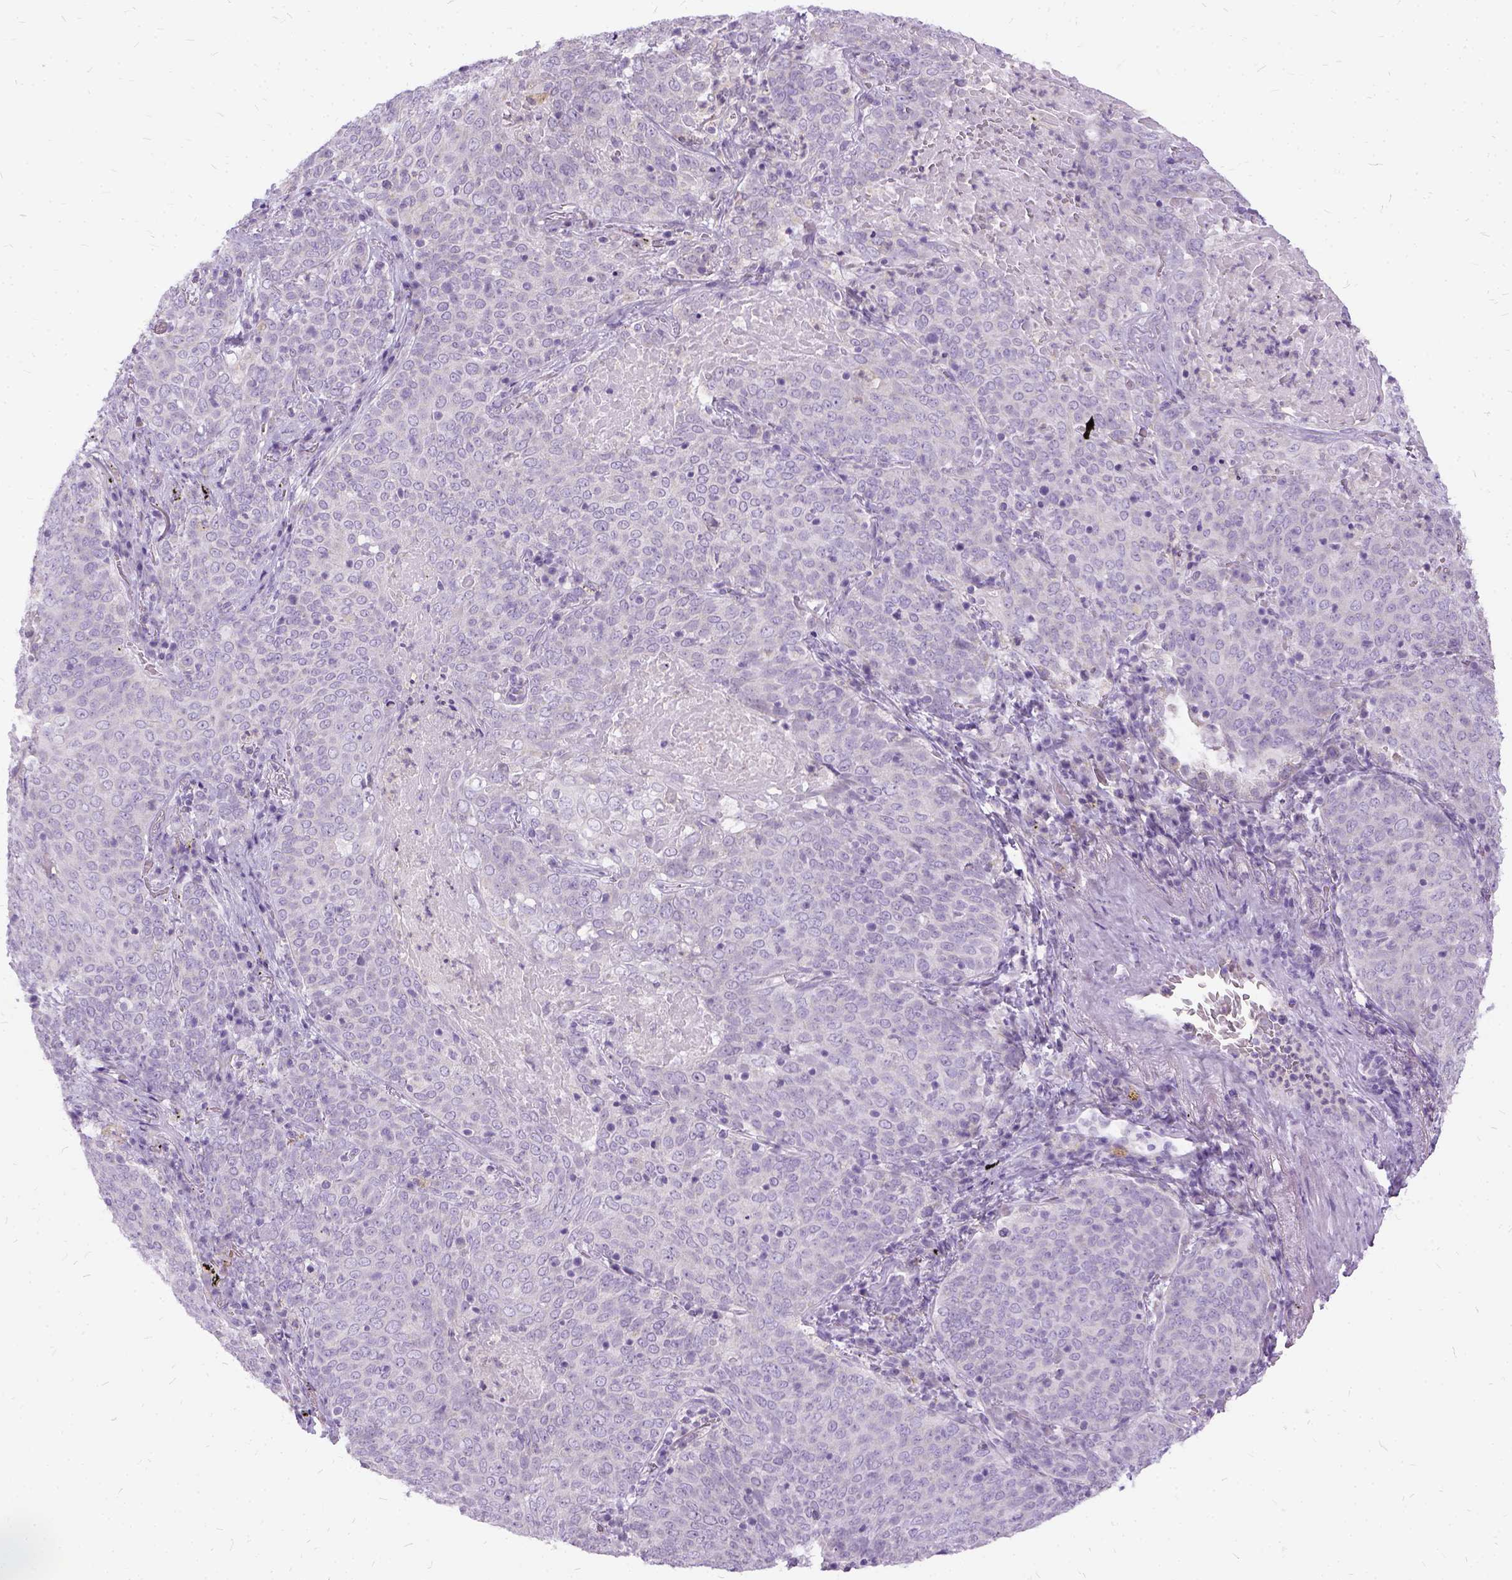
{"staining": {"intensity": "negative", "quantity": "none", "location": "none"}, "tissue": "lung cancer", "cell_type": "Tumor cells", "image_type": "cancer", "snomed": [{"axis": "morphology", "description": "Squamous cell carcinoma, NOS"}, {"axis": "topography", "description": "Lung"}], "caption": "Tumor cells show no significant protein staining in lung cancer.", "gene": "FDX1", "patient": {"sex": "male", "age": 82}}